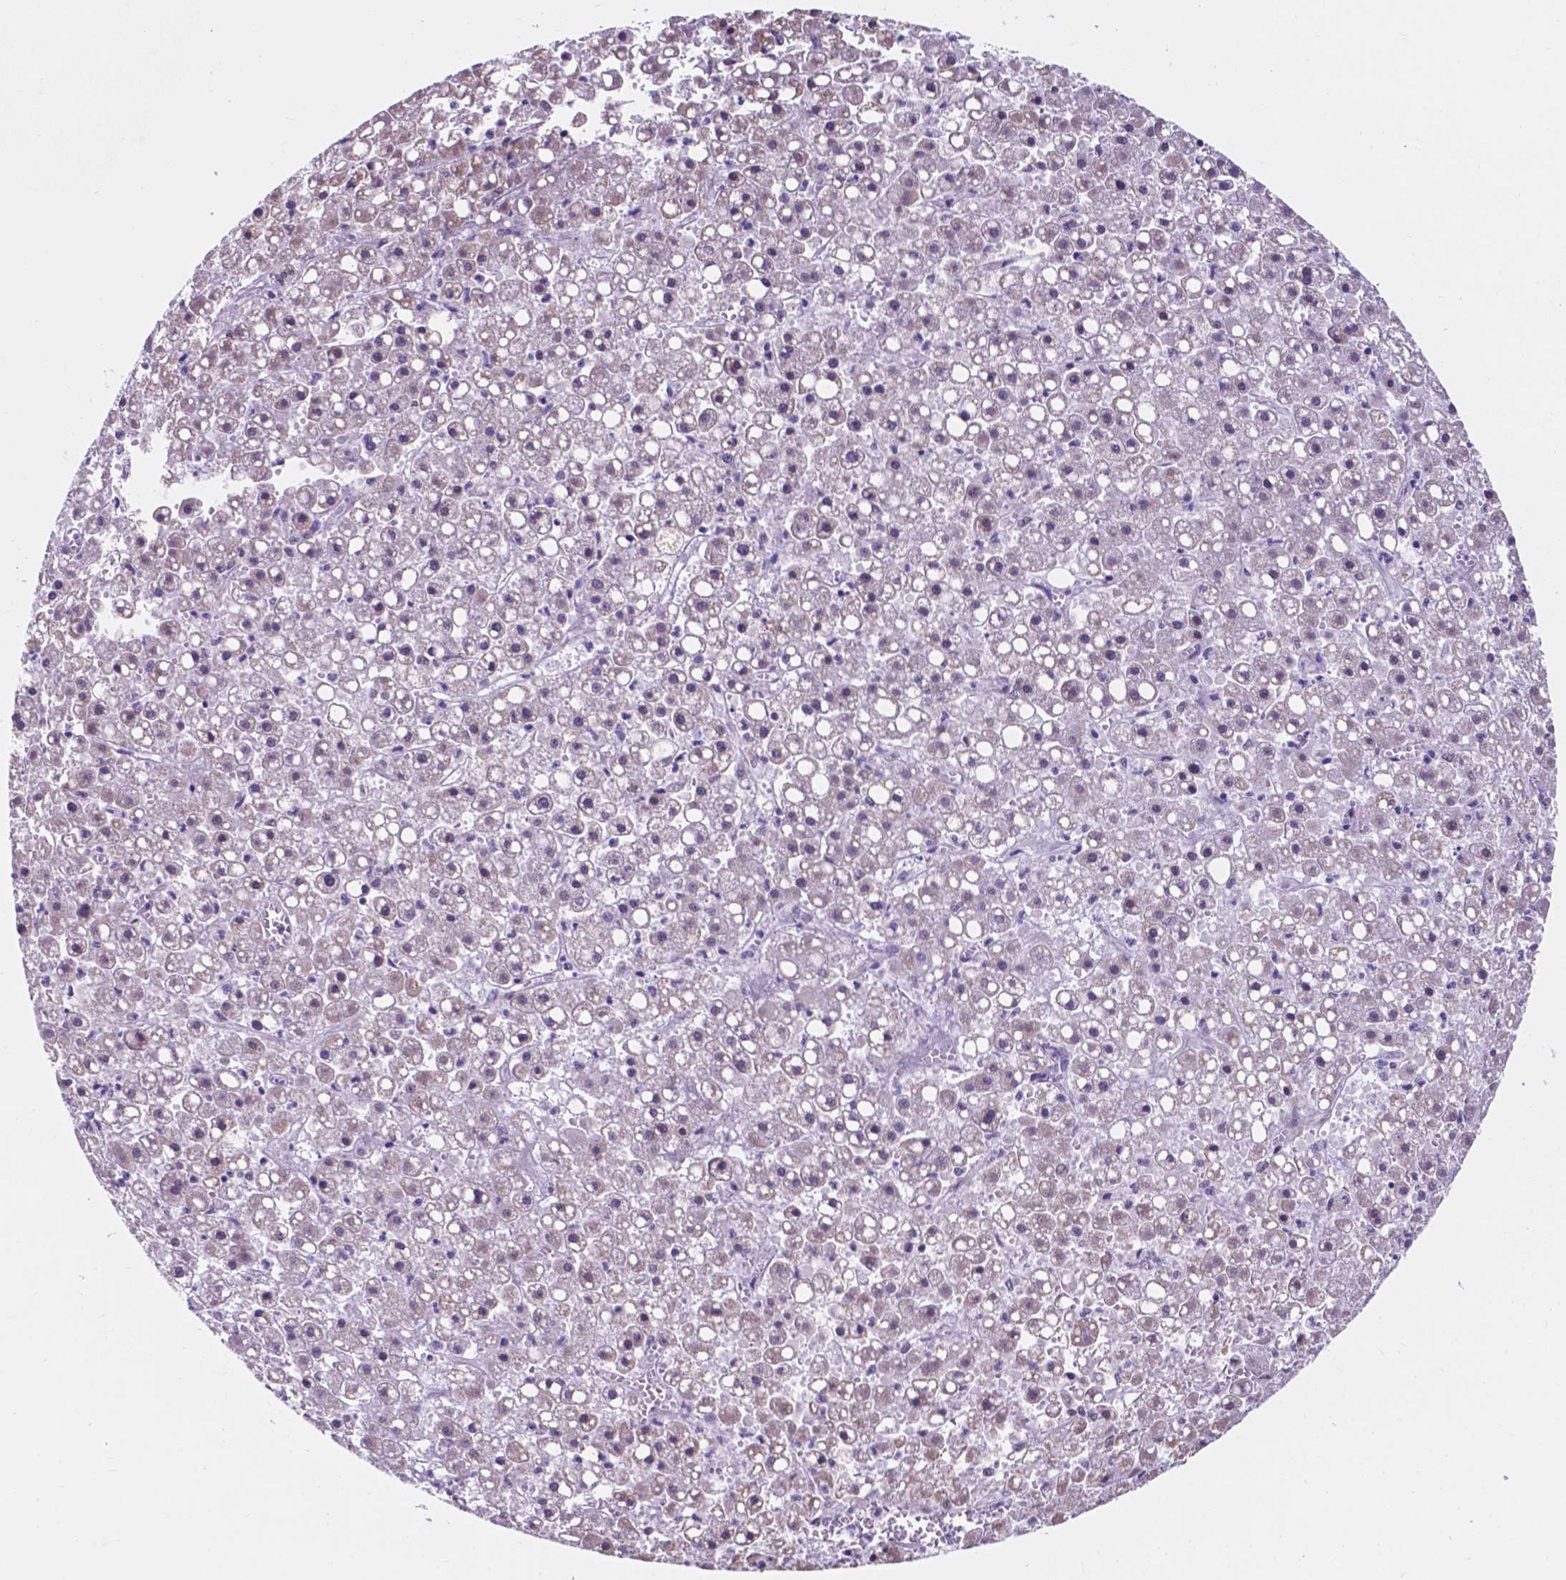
{"staining": {"intensity": "negative", "quantity": "none", "location": "none"}, "tissue": "liver cancer", "cell_type": "Tumor cells", "image_type": "cancer", "snomed": [{"axis": "morphology", "description": "Carcinoma, Hepatocellular, NOS"}, {"axis": "topography", "description": "Liver"}], "caption": "Tumor cells show no significant expression in liver cancer (hepatocellular carcinoma).", "gene": "BCAS2", "patient": {"sex": "male", "age": 67}}